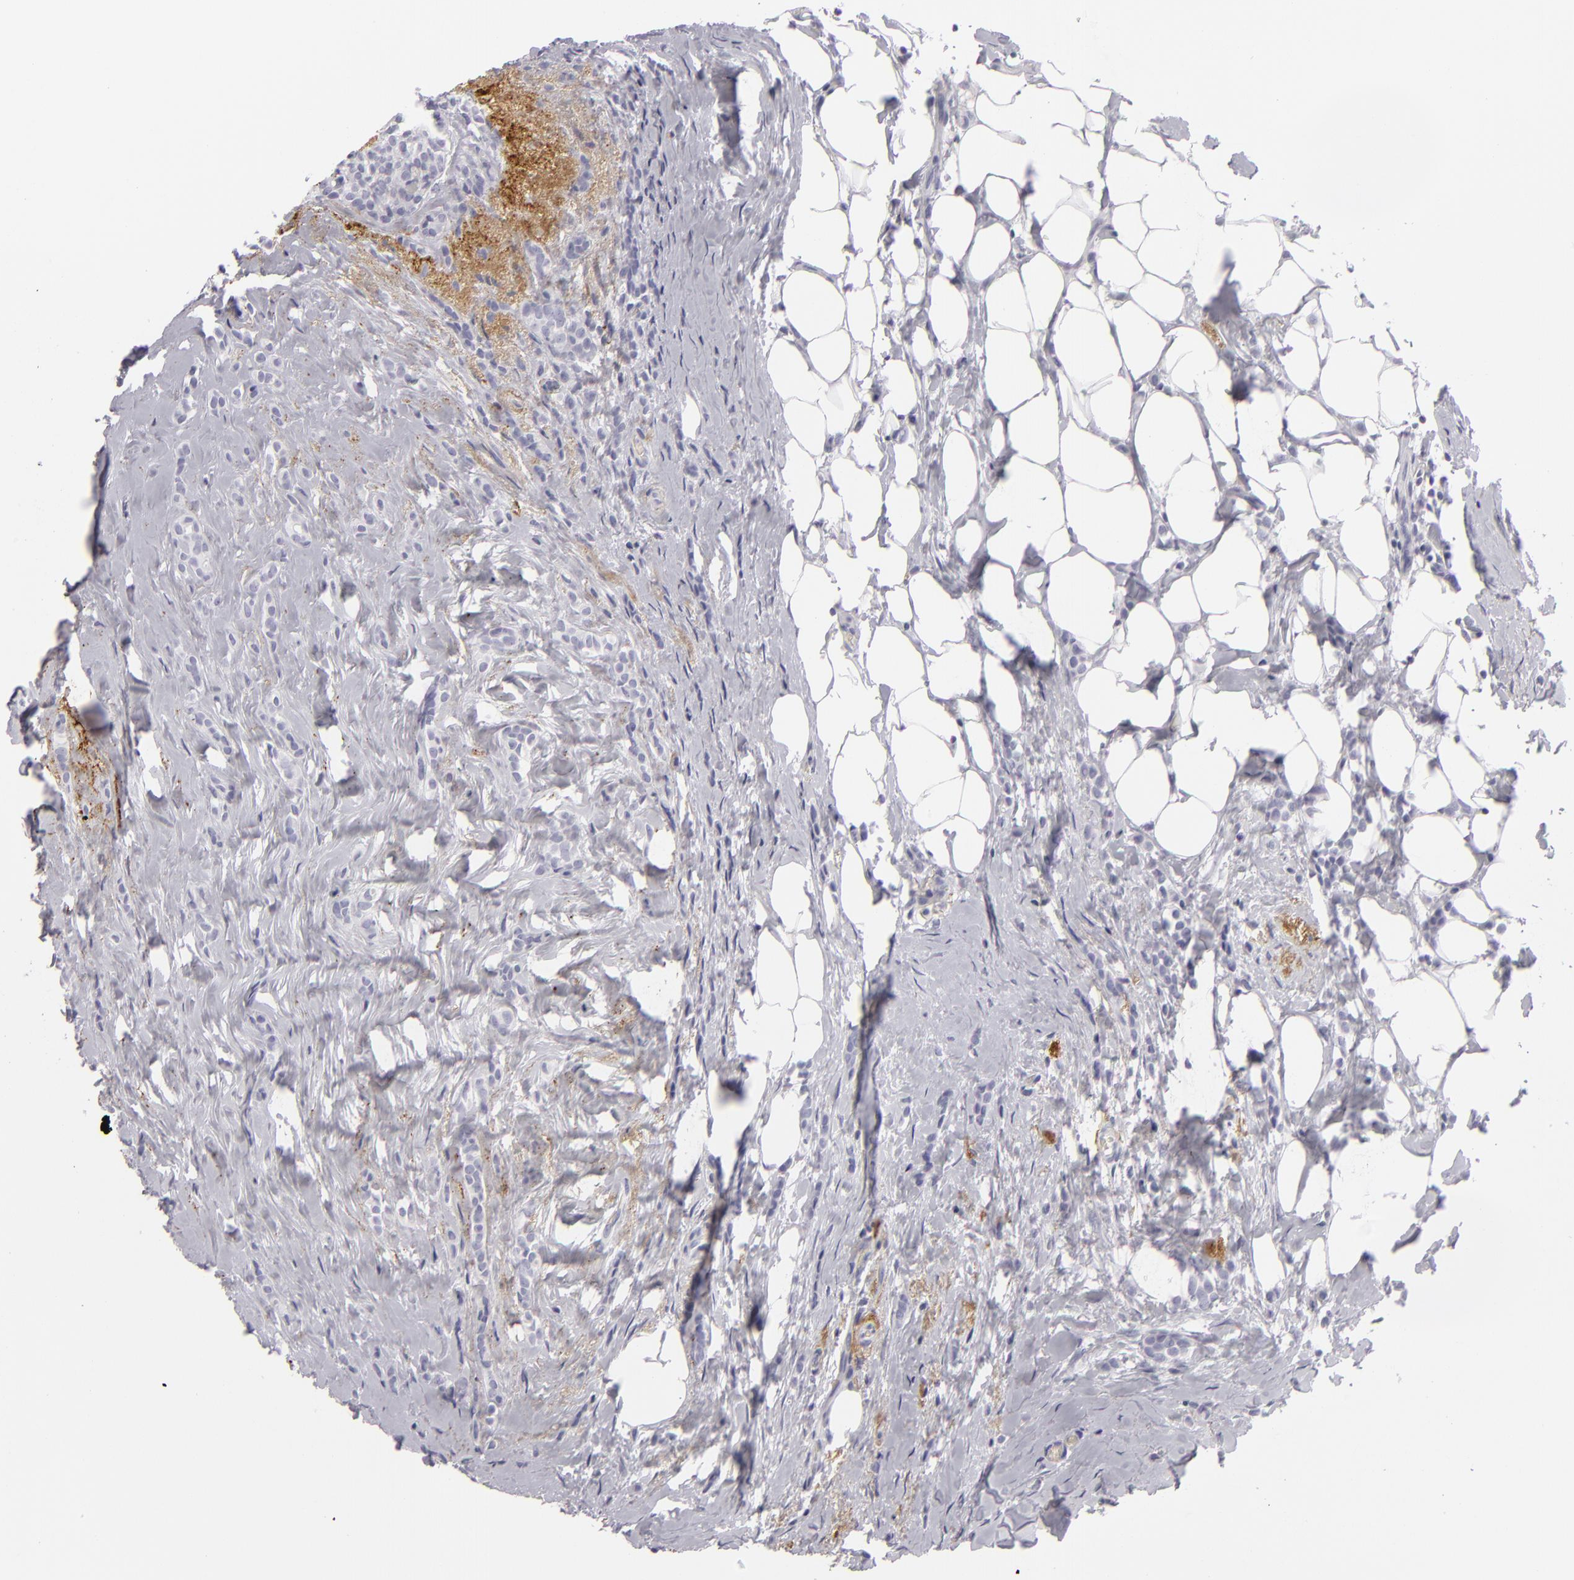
{"staining": {"intensity": "negative", "quantity": "none", "location": "none"}, "tissue": "breast cancer", "cell_type": "Tumor cells", "image_type": "cancer", "snomed": [{"axis": "morphology", "description": "Lobular carcinoma"}, {"axis": "topography", "description": "Breast"}], "caption": "DAB immunohistochemical staining of lobular carcinoma (breast) reveals no significant expression in tumor cells. (DAB (3,3'-diaminobenzidine) immunohistochemistry (IHC), high magnification).", "gene": "C9", "patient": {"sex": "female", "age": 56}}